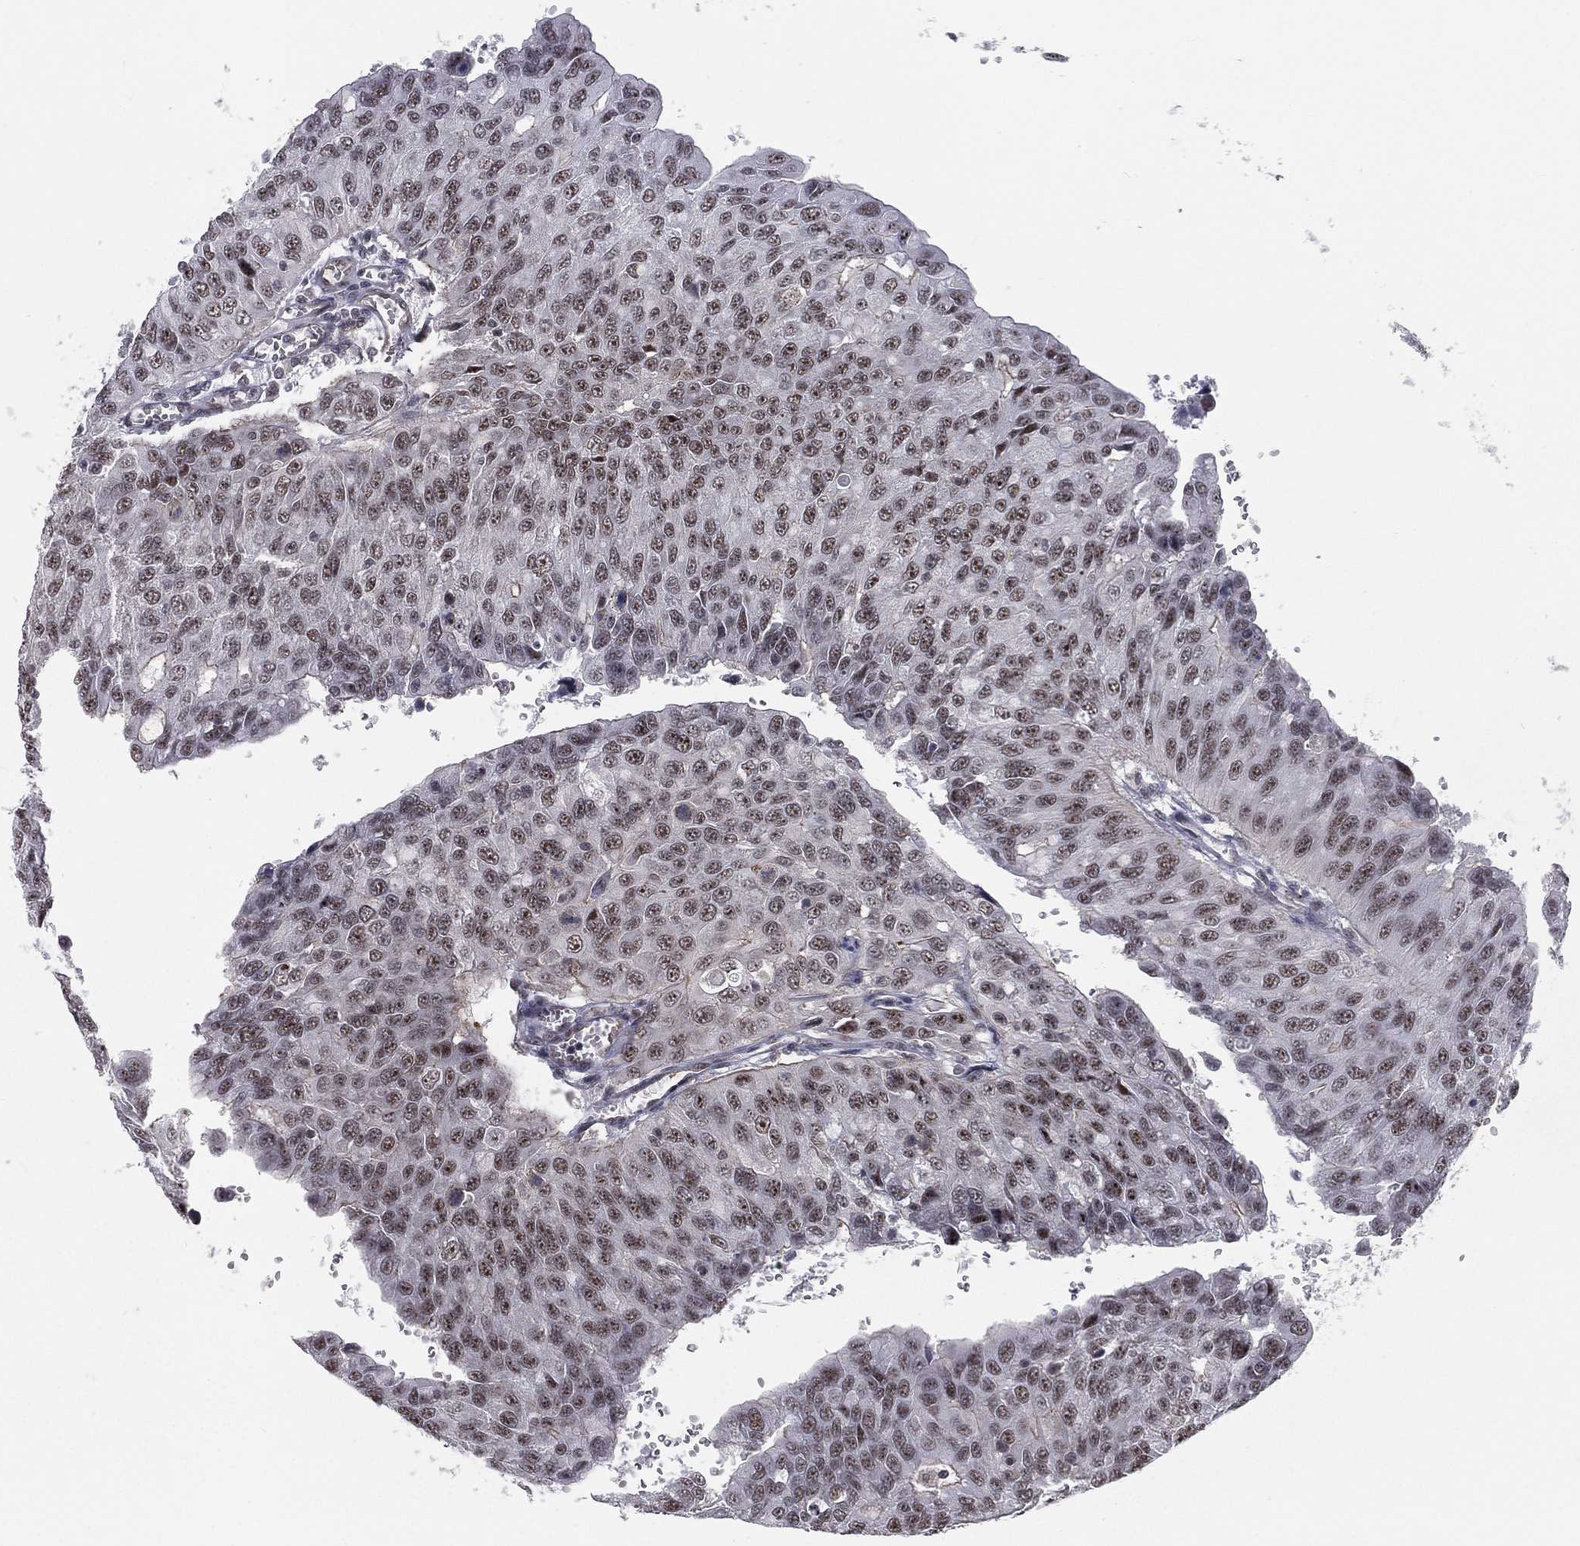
{"staining": {"intensity": "moderate", "quantity": ">75%", "location": "nuclear"}, "tissue": "urothelial cancer", "cell_type": "Tumor cells", "image_type": "cancer", "snomed": [{"axis": "morphology", "description": "Urothelial carcinoma, NOS"}, {"axis": "morphology", "description": "Urothelial carcinoma, High grade"}, {"axis": "topography", "description": "Urinary bladder"}], "caption": "Urothelial carcinoma (high-grade) stained with DAB (3,3'-diaminobenzidine) immunohistochemistry (IHC) demonstrates medium levels of moderate nuclear positivity in about >75% of tumor cells.", "gene": "MORC2", "patient": {"sex": "female", "age": 73}}